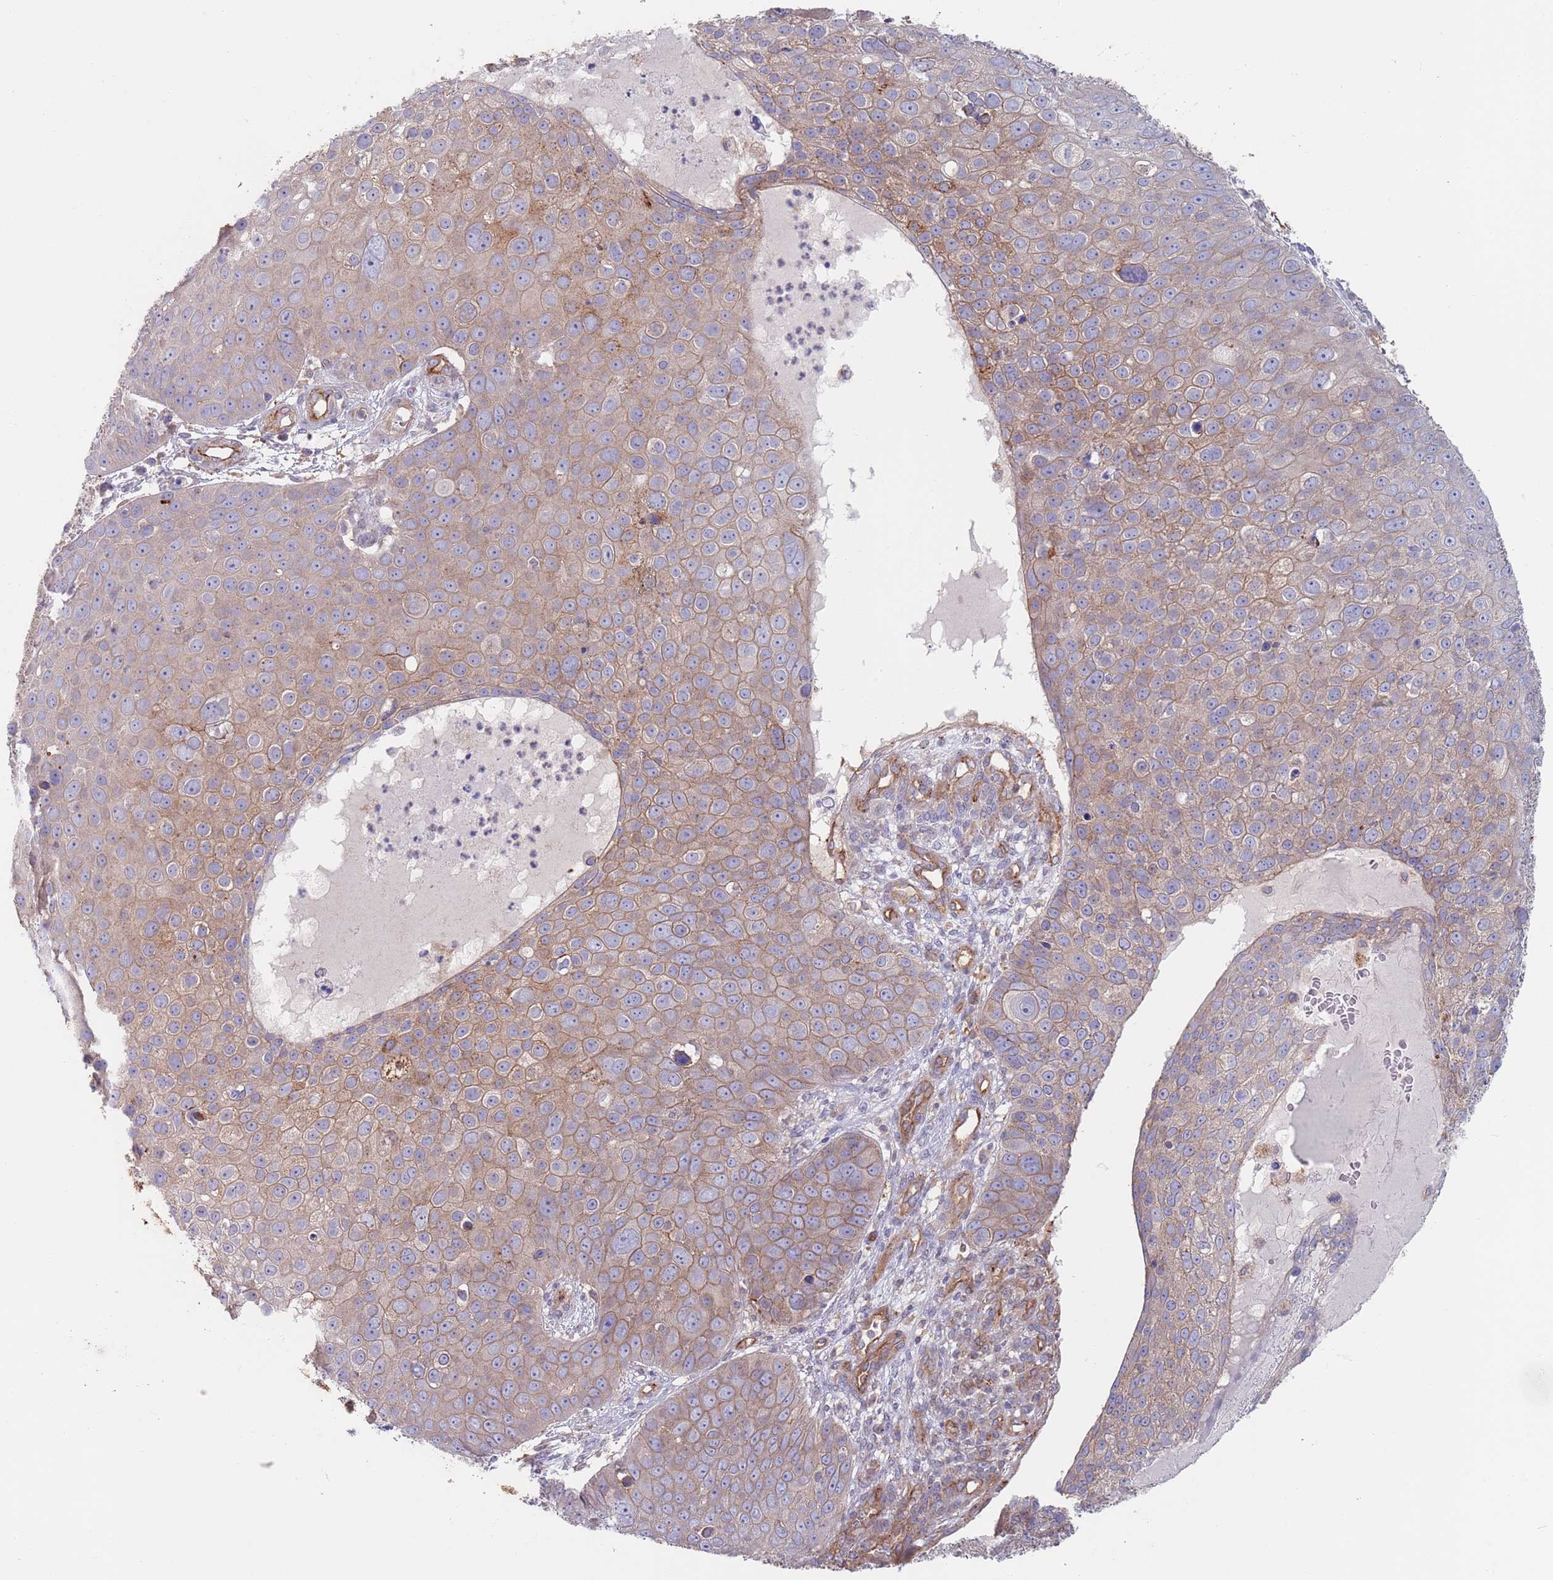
{"staining": {"intensity": "weak", "quantity": ">75%", "location": "cytoplasmic/membranous"}, "tissue": "skin cancer", "cell_type": "Tumor cells", "image_type": "cancer", "snomed": [{"axis": "morphology", "description": "Squamous cell carcinoma, NOS"}, {"axis": "topography", "description": "Skin"}], "caption": "This is an image of immunohistochemistry (IHC) staining of squamous cell carcinoma (skin), which shows weak positivity in the cytoplasmic/membranous of tumor cells.", "gene": "APPL2", "patient": {"sex": "male", "age": 71}}